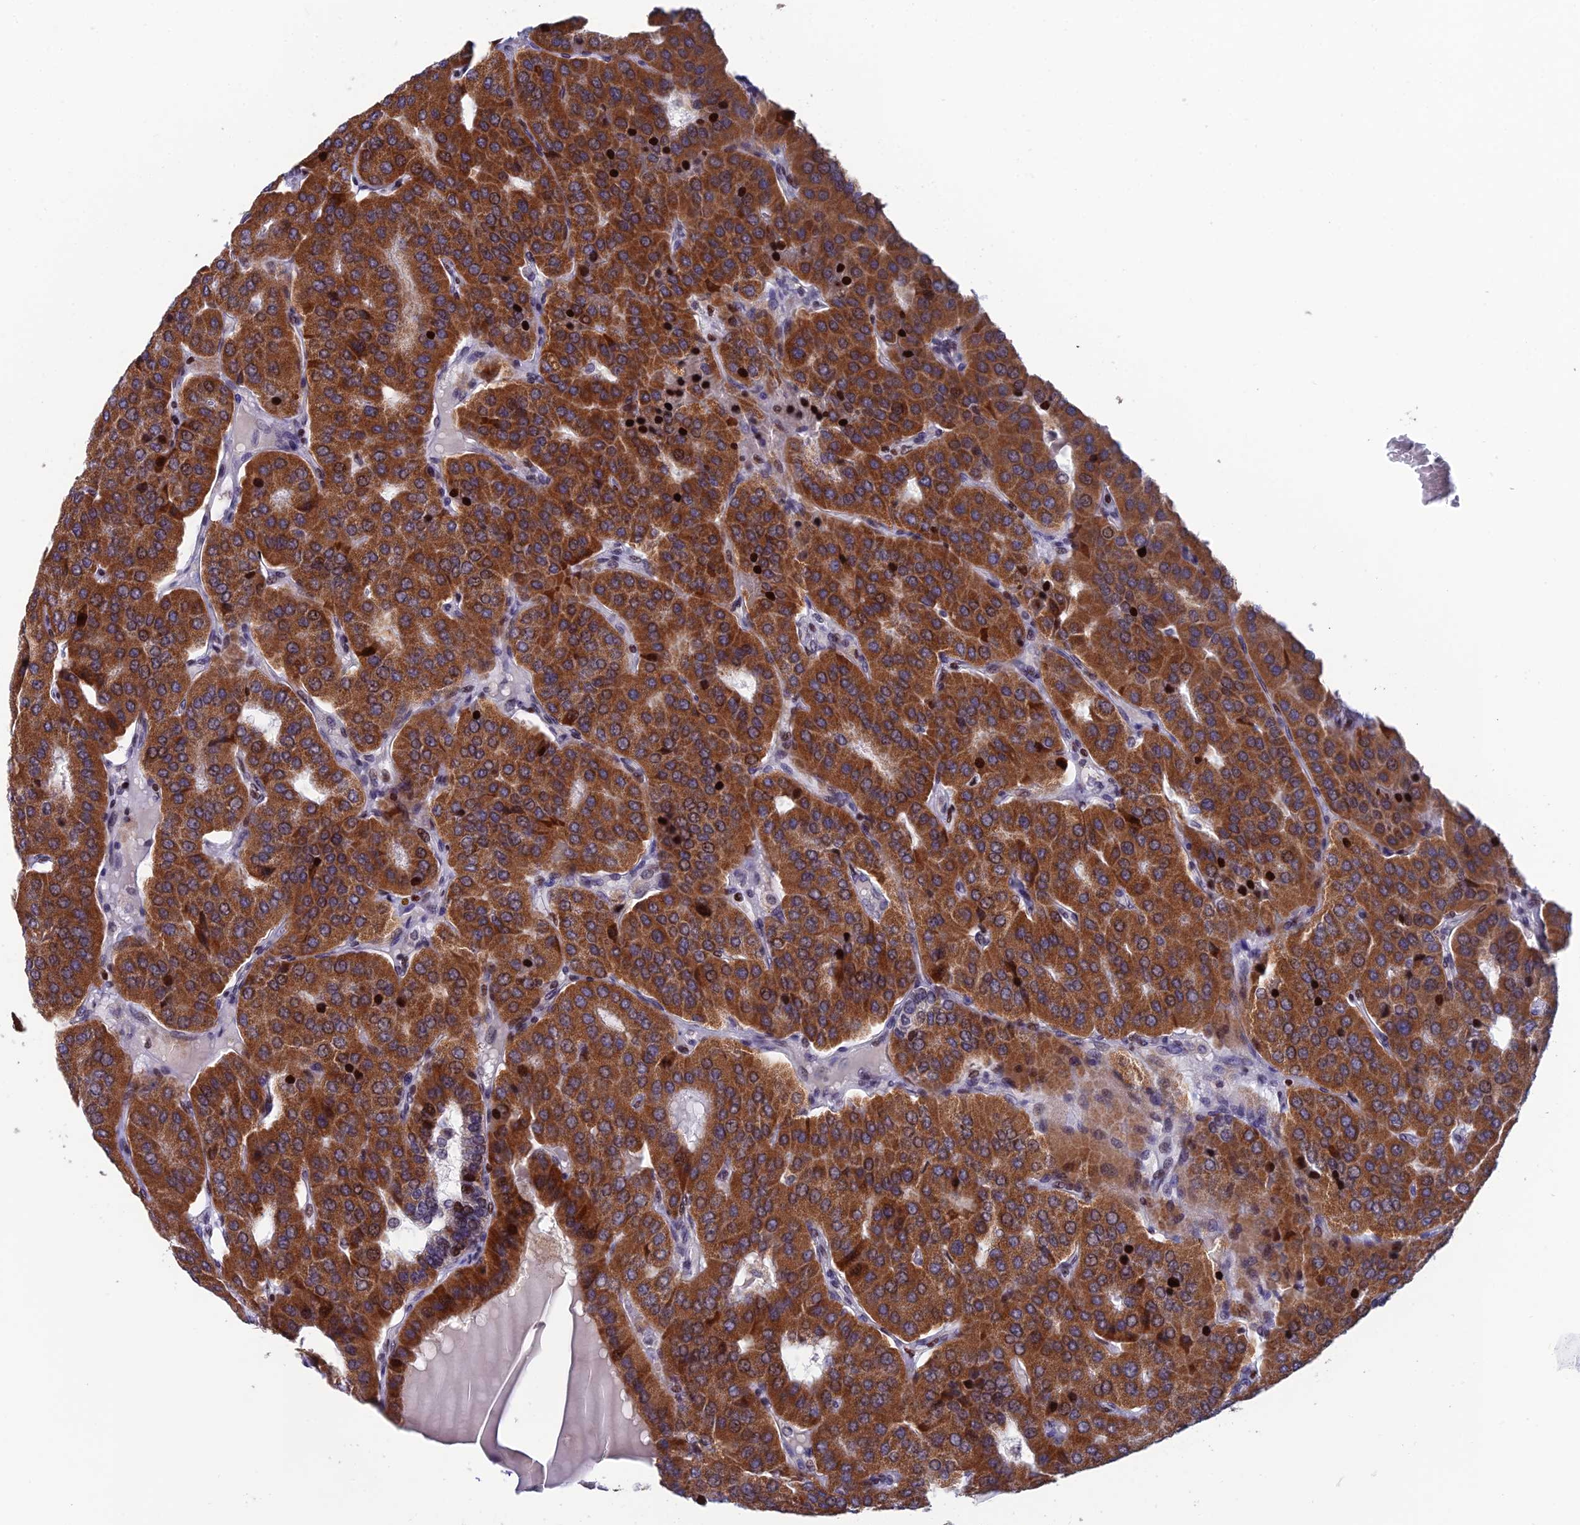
{"staining": {"intensity": "strong", "quantity": ">75%", "location": "cytoplasmic/membranous"}, "tissue": "parathyroid gland", "cell_type": "Glandular cells", "image_type": "normal", "snomed": [{"axis": "morphology", "description": "Normal tissue, NOS"}, {"axis": "morphology", "description": "Adenoma, NOS"}, {"axis": "topography", "description": "Parathyroid gland"}], "caption": "Strong cytoplasmic/membranous staining for a protein is identified in approximately >75% of glandular cells of unremarkable parathyroid gland using immunohistochemistry (IHC).", "gene": "AFF3", "patient": {"sex": "female", "age": 86}}